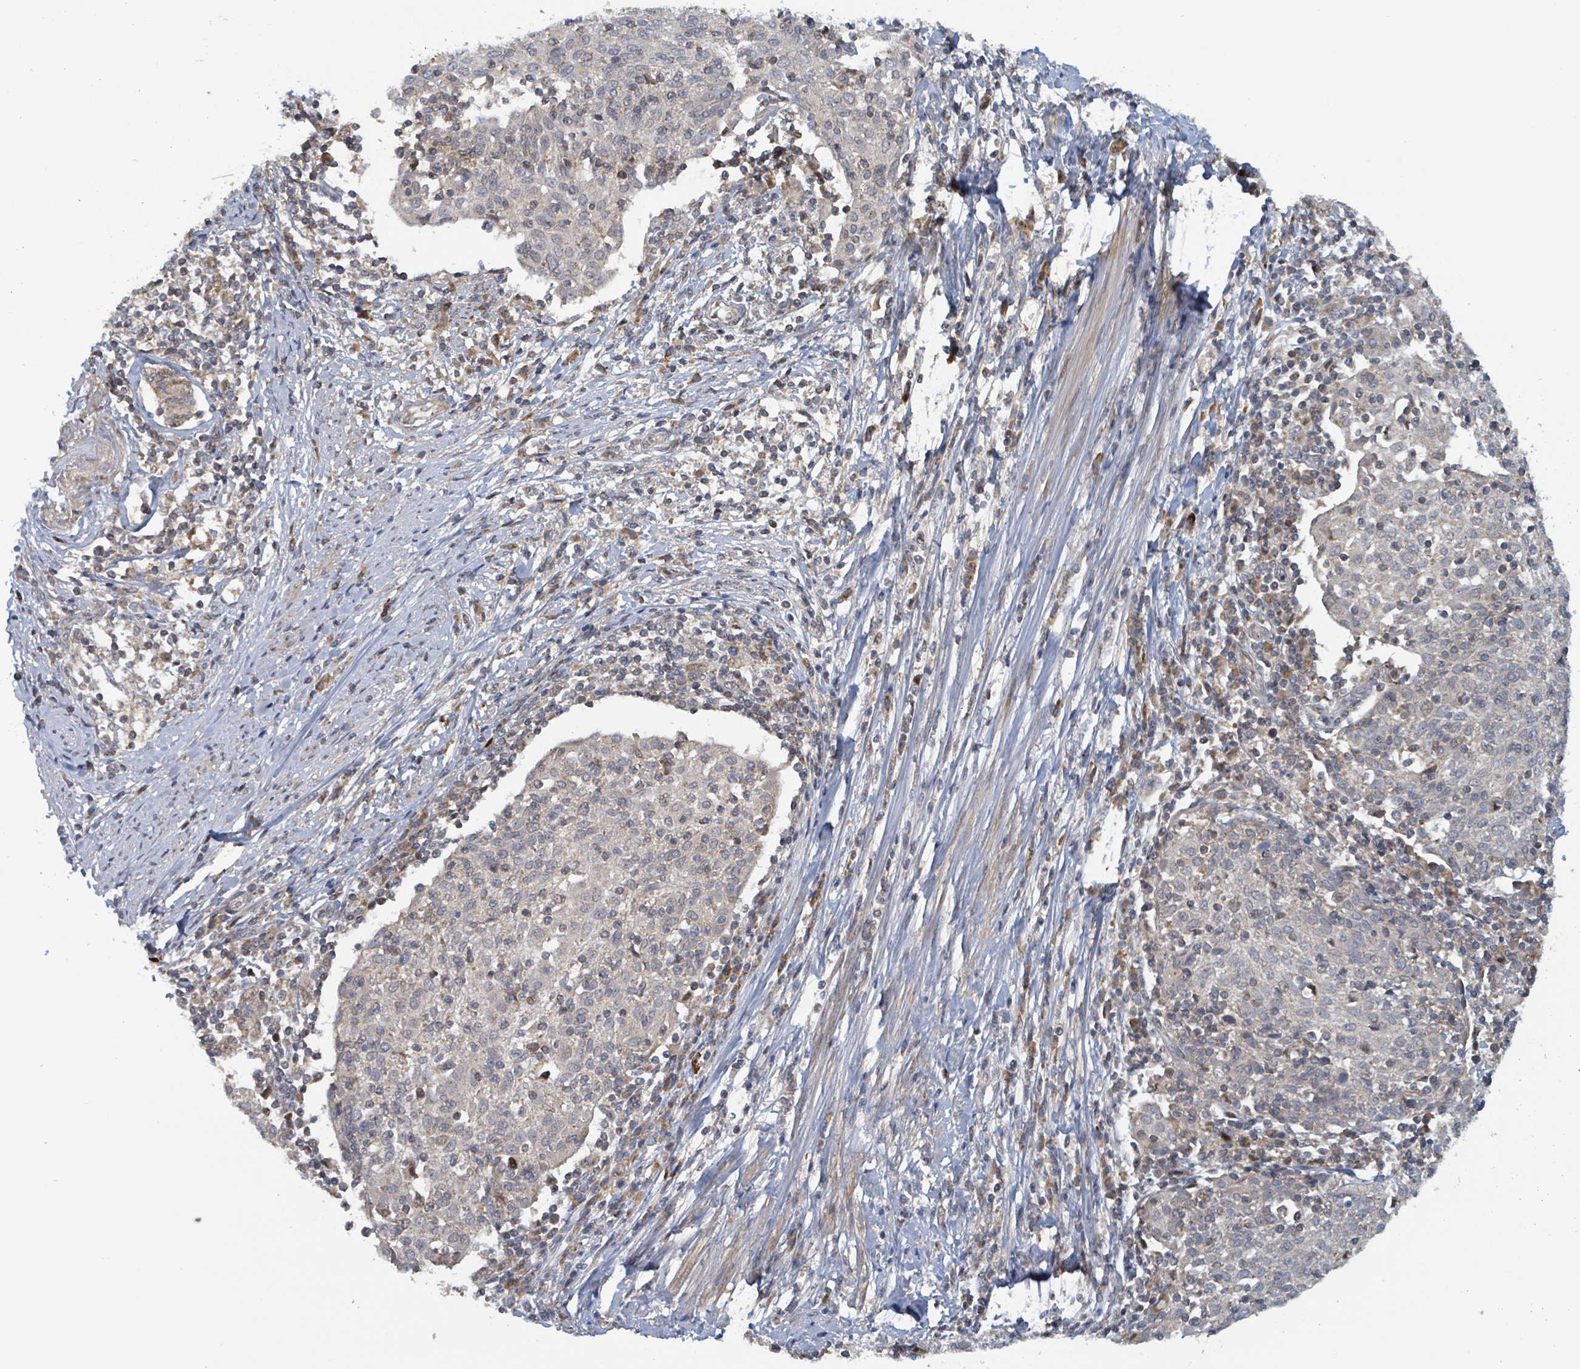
{"staining": {"intensity": "negative", "quantity": "none", "location": "none"}, "tissue": "cervical cancer", "cell_type": "Tumor cells", "image_type": "cancer", "snomed": [{"axis": "morphology", "description": "Squamous cell carcinoma, NOS"}, {"axis": "topography", "description": "Cervix"}], "caption": "High power microscopy micrograph of an IHC image of squamous cell carcinoma (cervical), revealing no significant positivity in tumor cells.", "gene": "HIVEP1", "patient": {"sex": "female", "age": 52}}